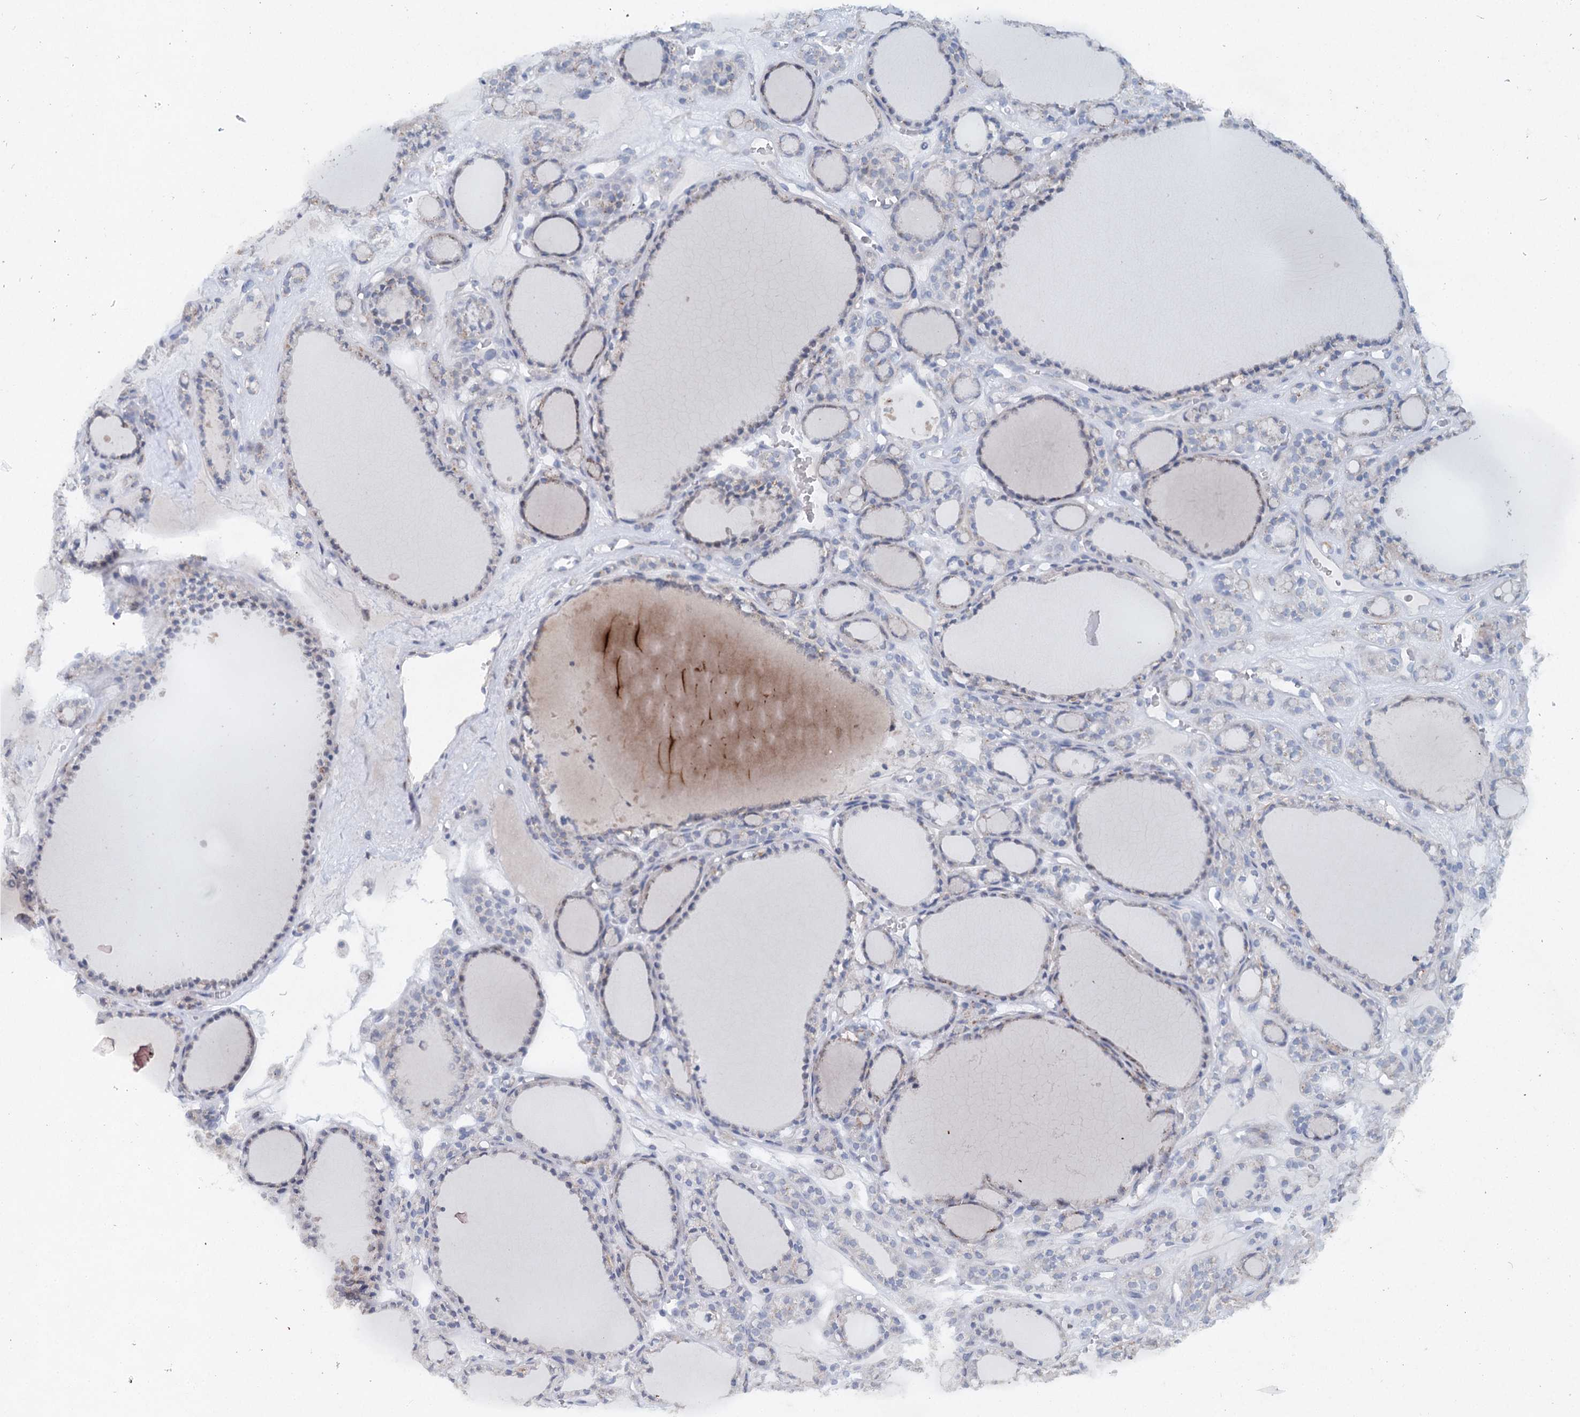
{"staining": {"intensity": "negative", "quantity": "none", "location": "none"}, "tissue": "thyroid gland", "cell_type": "Glandular cells", "image_type": "normal", "snomed": [{"axis": "morphology", "description": "Normal tissue, NOS"}, {"axis": "topography", "description": "Thyroid gland"}], "caption": "The image reveals no staining of glandular cells in normal thyroid gland. The staining is performed using DAB (3,3'-diaminobenzidine) brown chromogen with nuclei counter-stained in using hematoxylin.", "gene": "RFX6", "patient": {"sex": "female", "age": 28}}